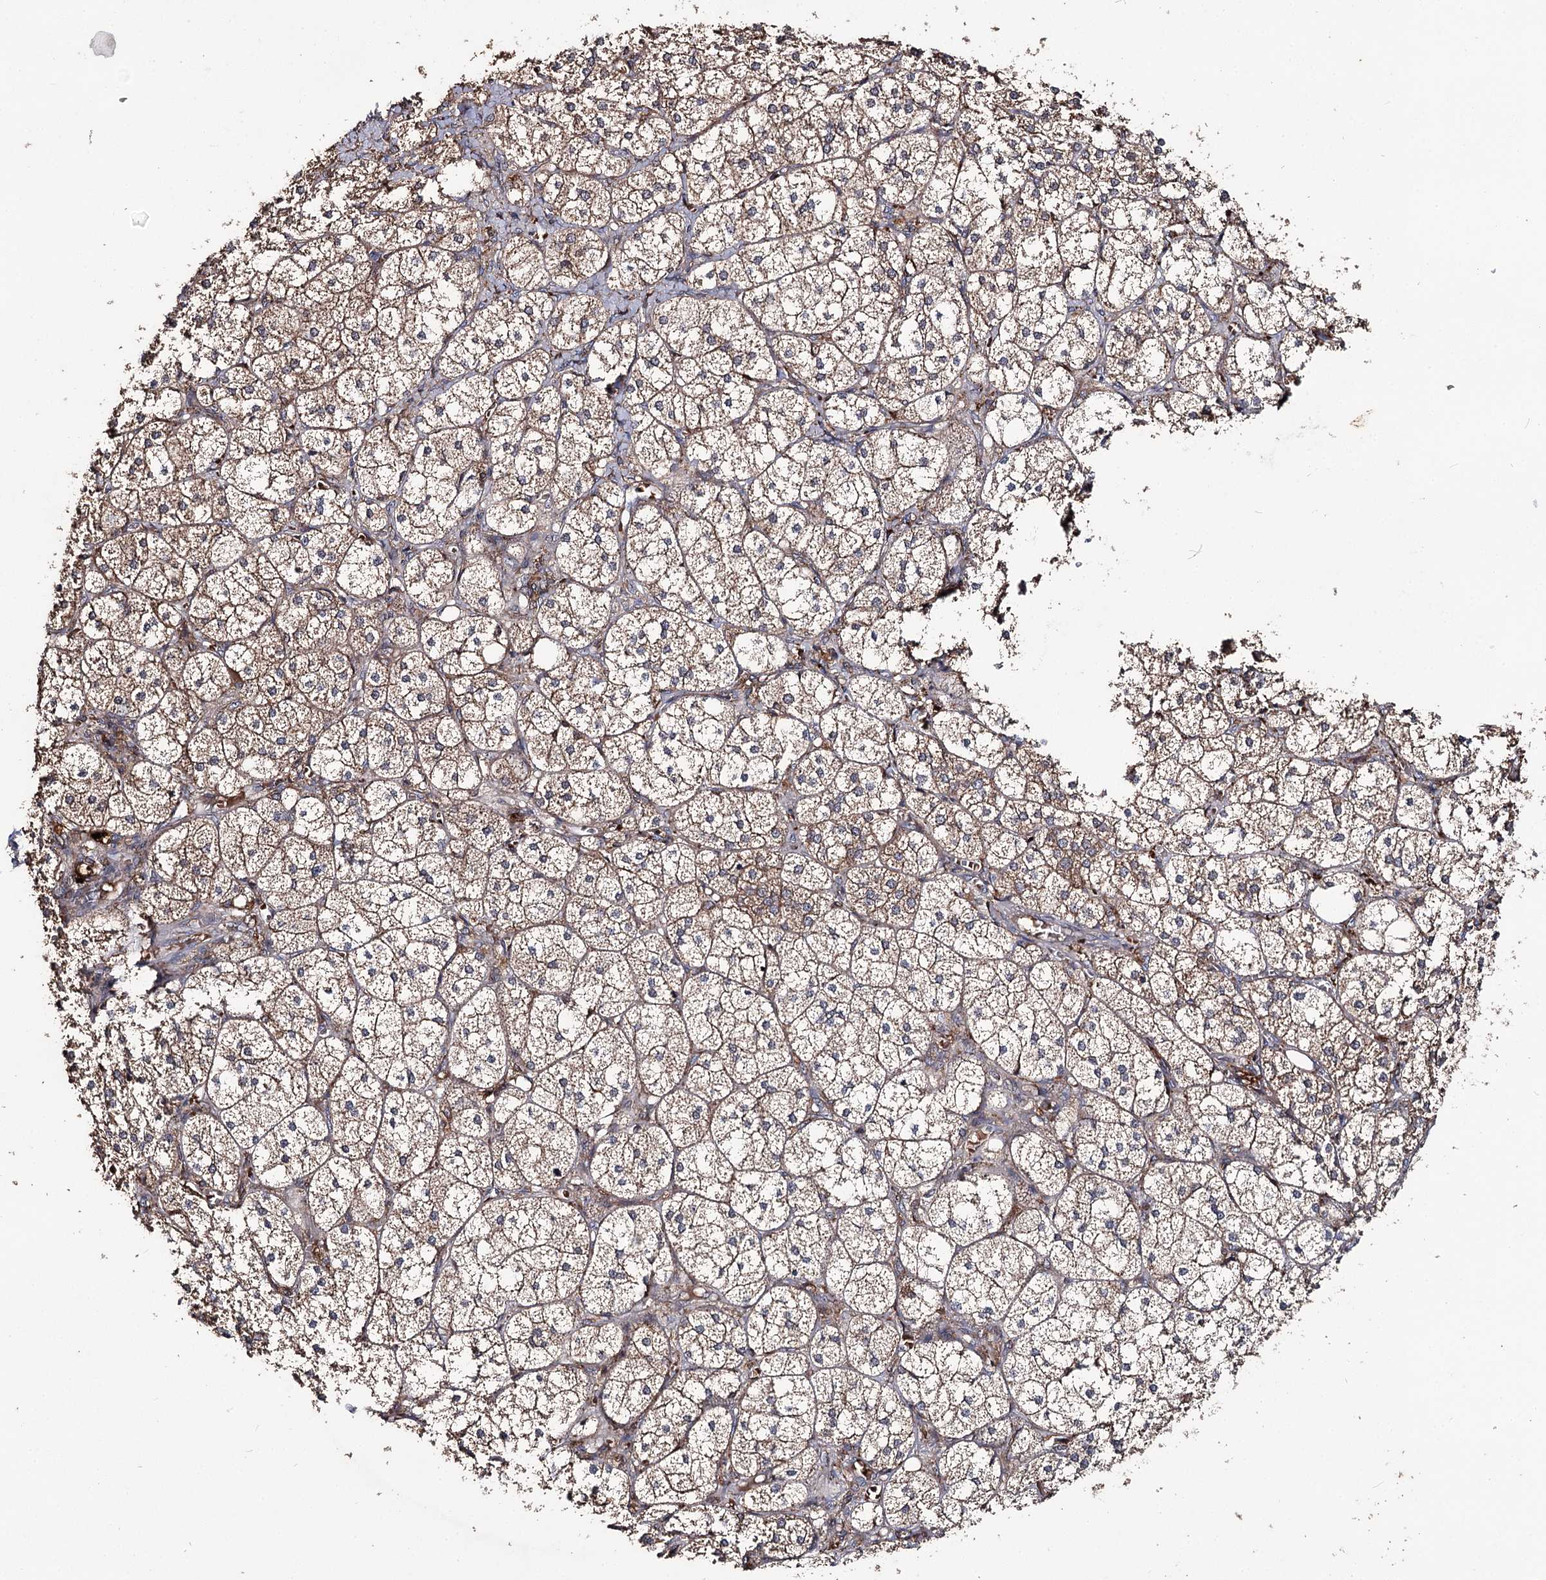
{"staining": {"intensity": "strong", "quantity": "25%-75%", "location": "cytoplasmic/membranous"}, "tissue": "adrenal gland", "cell_type": "Glandular cells", "image_type": "normal", "snomed": [{"axis": "morphology", "description": "Normal tissue, NOS"}, {"axis": "topography", "description": "Adrenal gland"}], "caption": "Immunohistochemistry of unremarkable human adrenal gland displays high levels of strong cytoplasmic/membranous expression in about 25%-75% of glandular cells.", "gene": "FAM53B", "patient": {"sex": "female", "age": 61}}